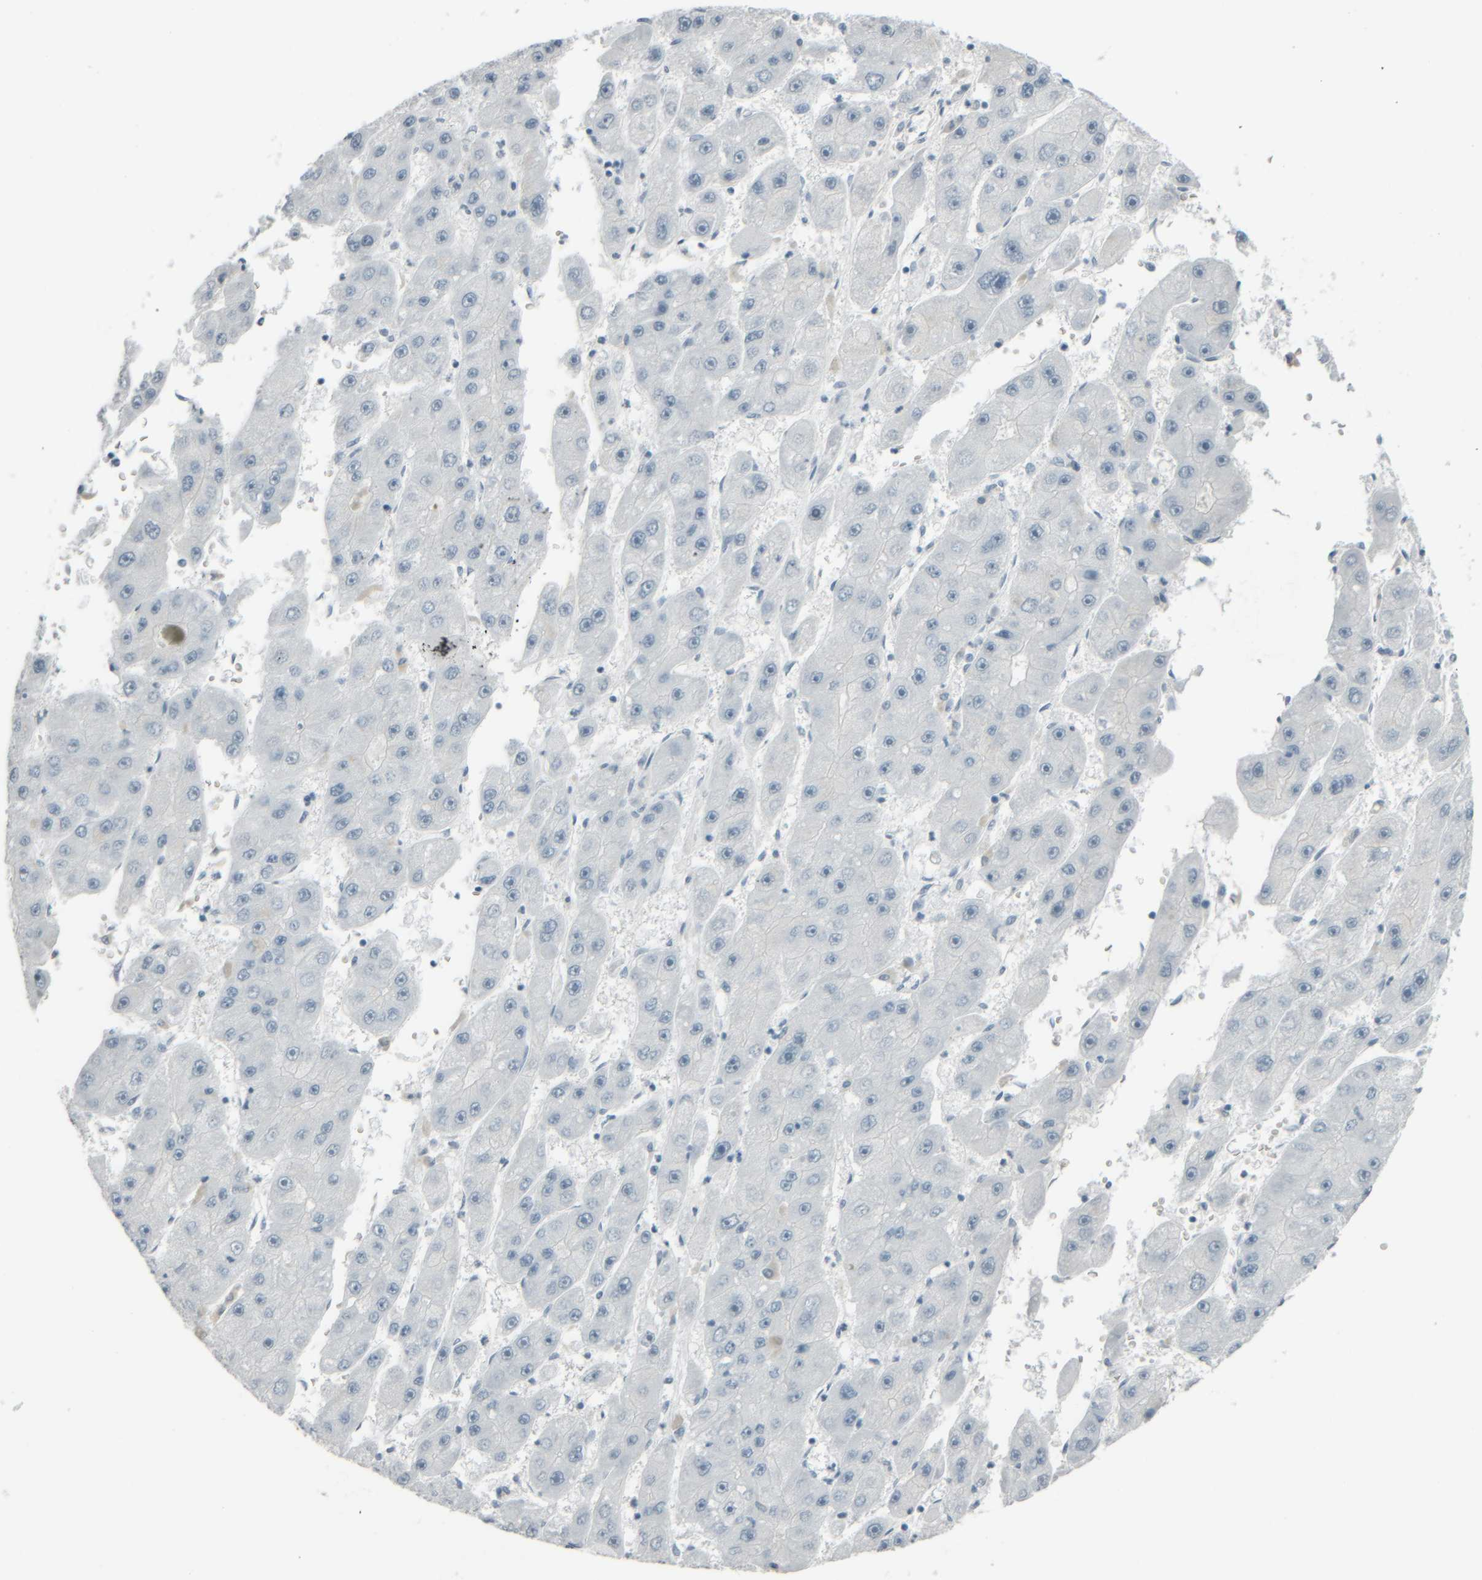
{"staining": {"intensity": "negative", "quantity": "none", "location": "none"}, "tissue": "liver cancer", "cell_type": "Tumor cells", "image_type": "cancer", "snomed": [{"axis": "morphology", "description": "Carcinoma, Hepatocellular, NOS"}, {"axis": "topography", "description": "Liver"}], "caption": "An image of human liver cancer (hepatocellular carcinoma) is negative for staining in tumor cells.", "gene": "TPSAB1", "patient": {"sex": "female", "age": 61}}